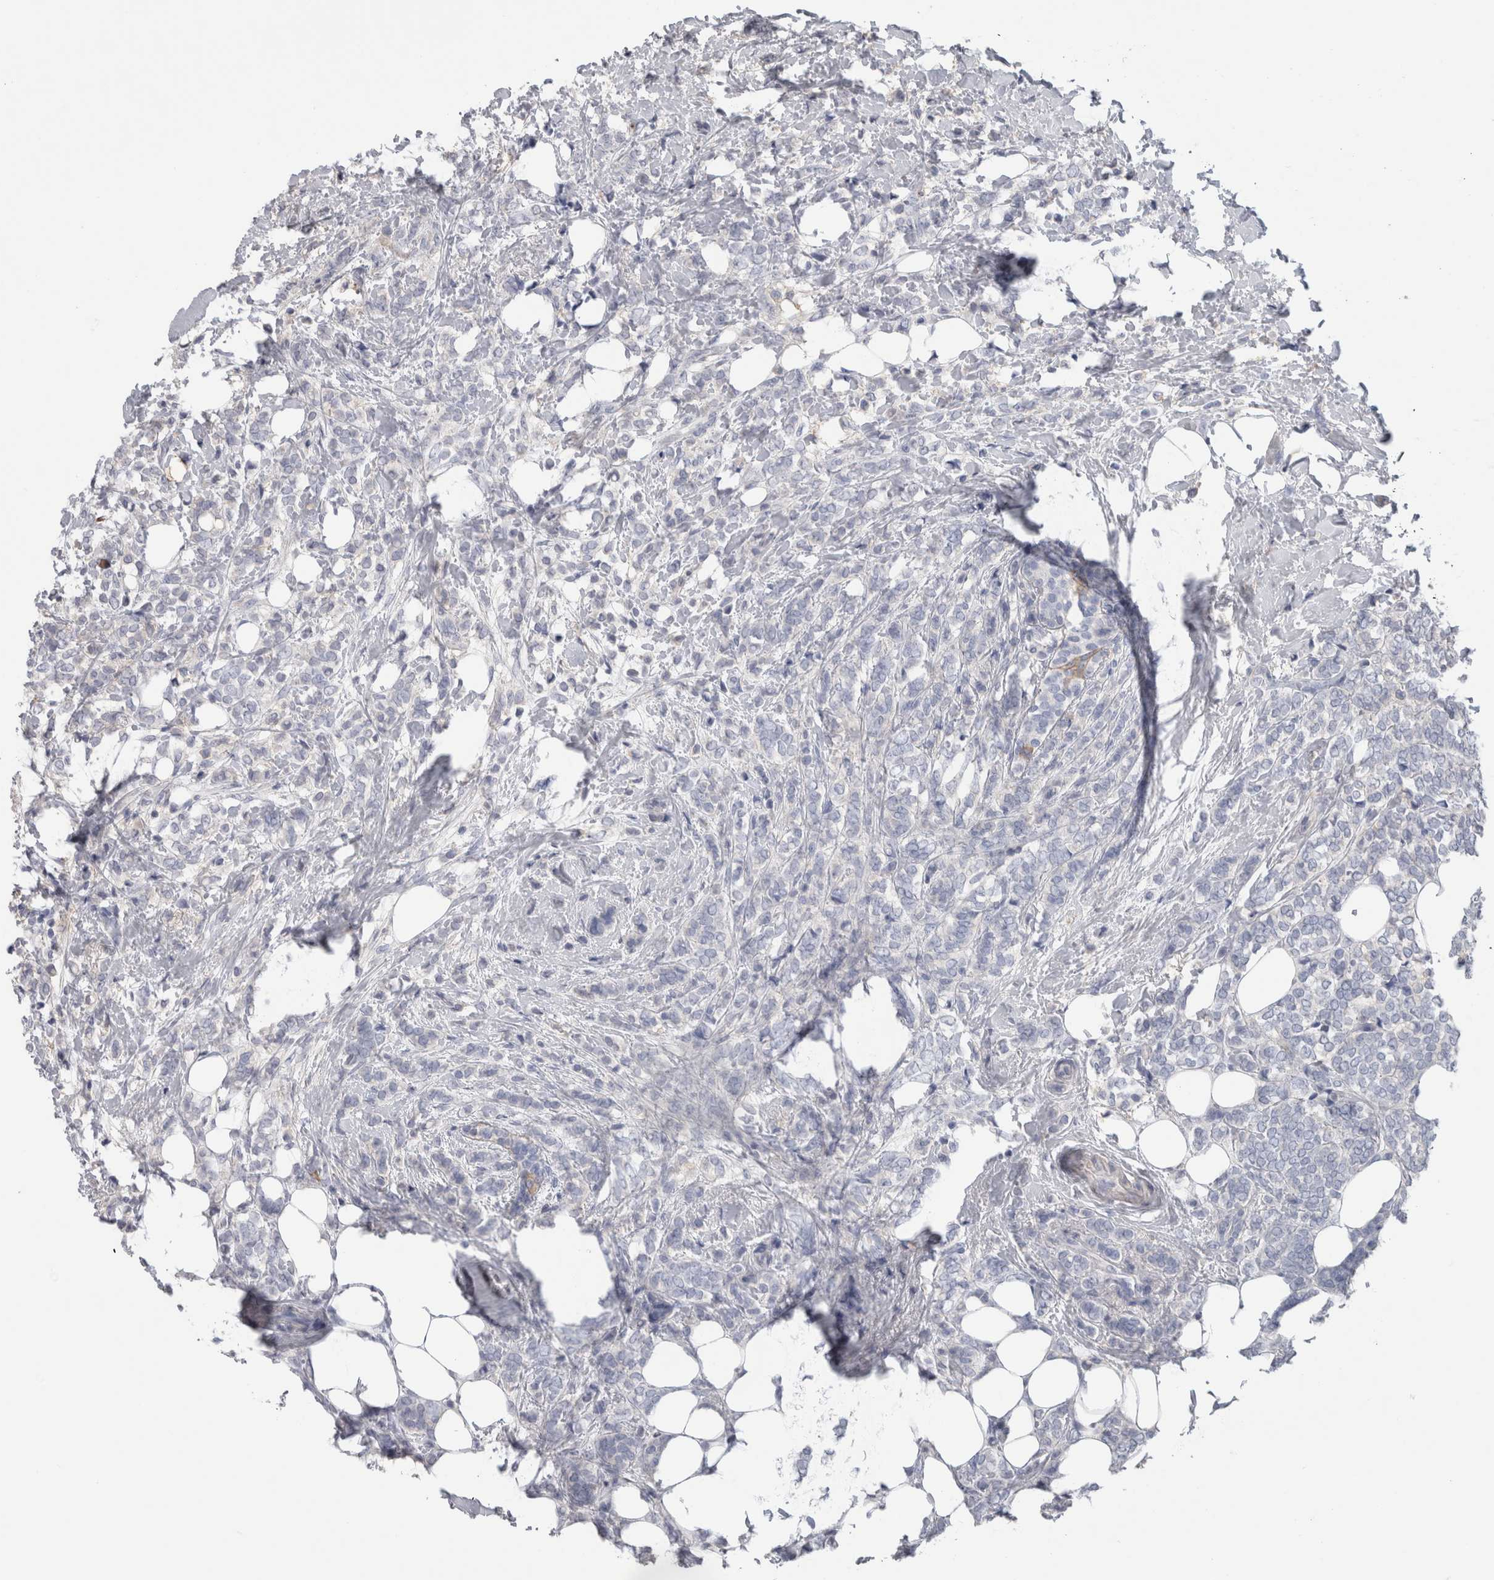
{"staining": {"intensity": "weak", "quantity": "<25%", "location": "cytoplasmic/membranous"}, "tissue": "breast cancer", "cell_type": "Tumor cells", "image_type": "cancer", "snomed": [{"axis": "morphology", "description": "Lobular carcinoma"}, {"axis": "topography", "description": "Breast"}], "caption": "High power microscopy micrograph of an immunohistochemistry histopathology image of lobular carcinoma (breast), revealing no significant expression in tumor cells.", "gene": "SCRN1", "patient": {"sex": "female", "age": 50}}